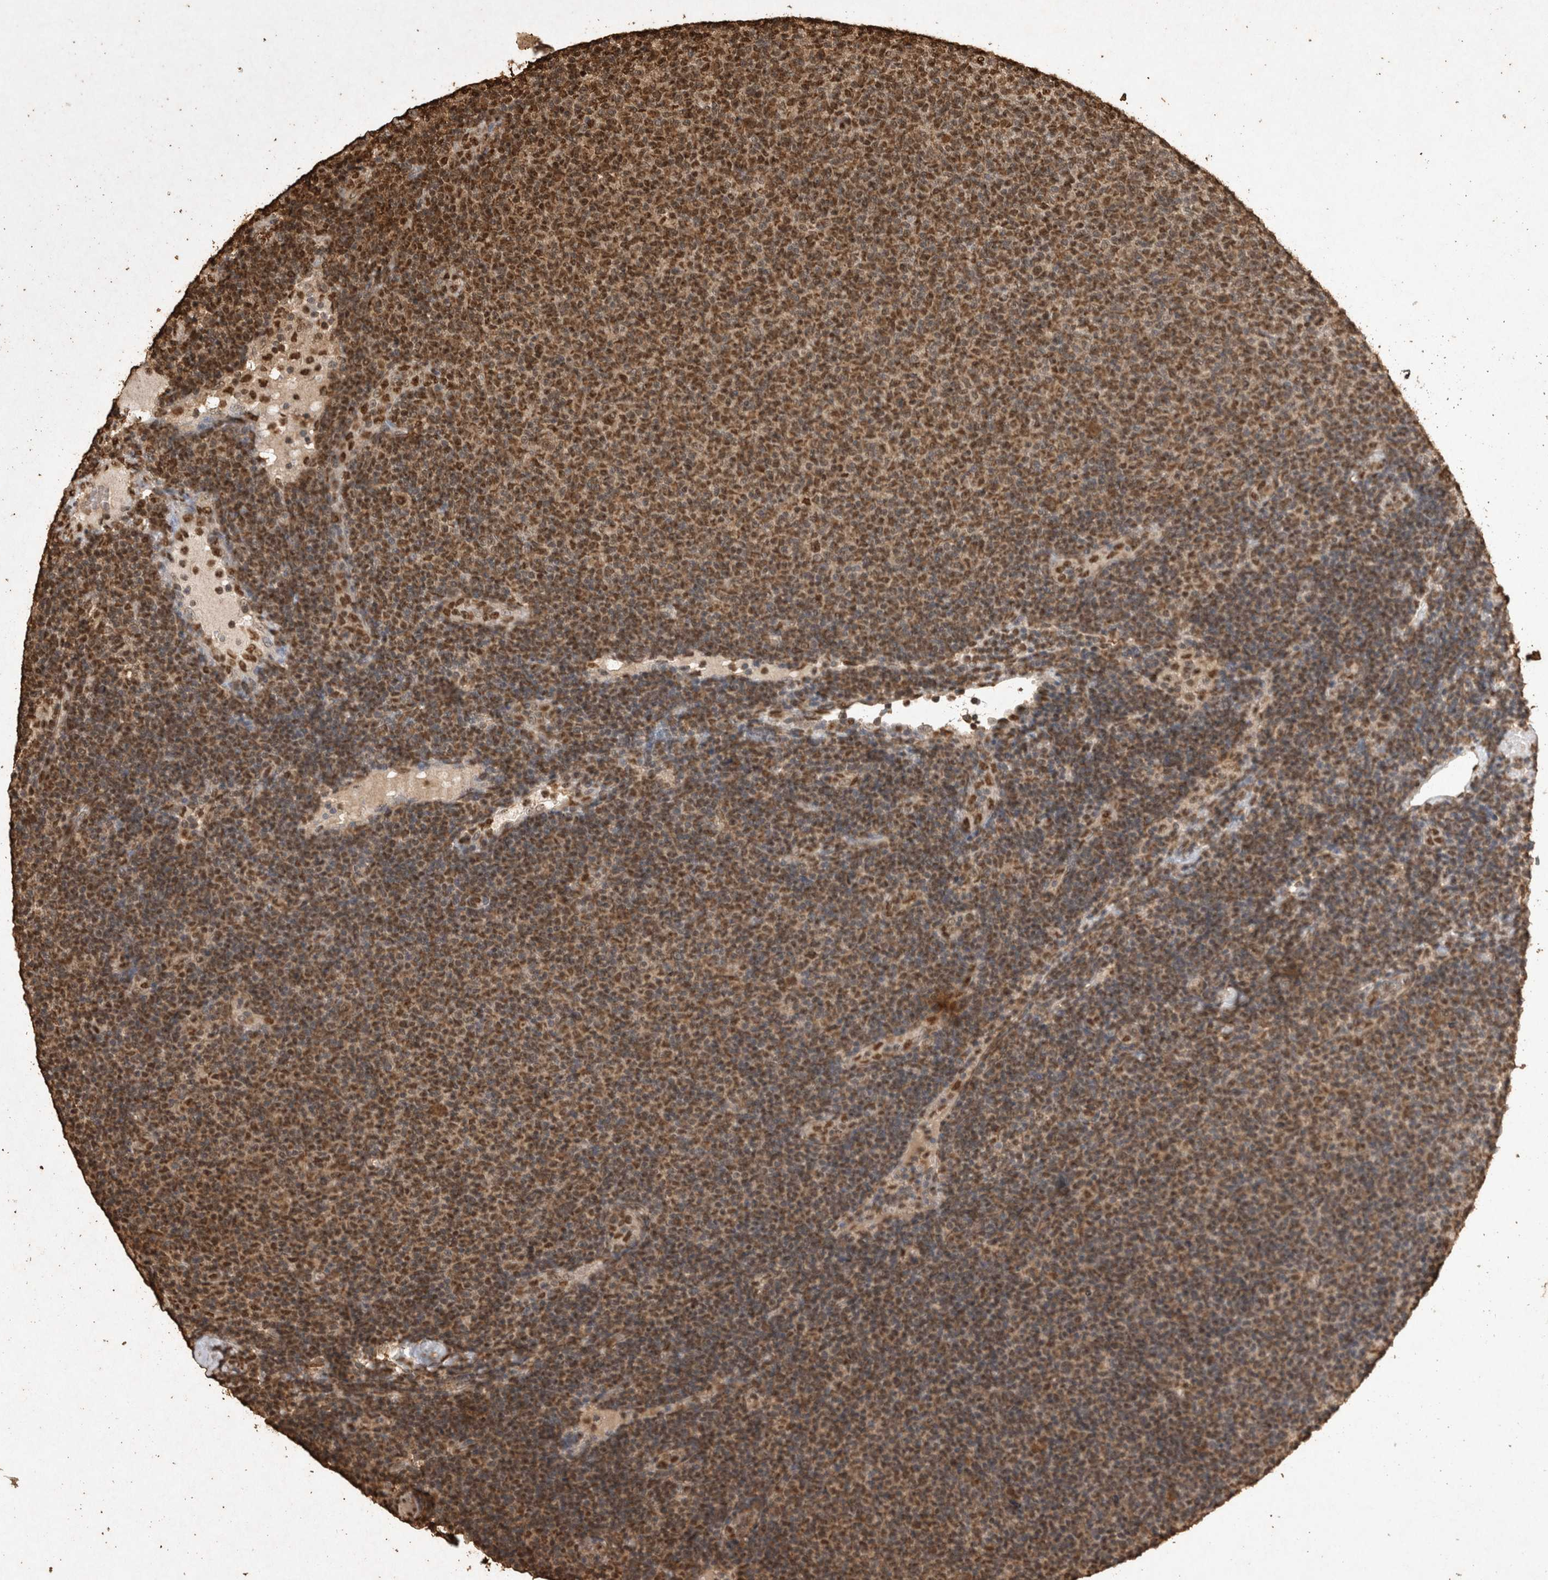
{"staining": {"intensity": "moderate", "quantity": ">75%", "location": "nuclear"}, "tissue": "lymphoma", "cell_type": "Tumor cells", "image_type": "cancer", "snomed": [{"axis": "morphology", "description": "Malignant lymphoma, non-Hodgkin's type, Low grade"}, {"axis": "topography", "description": "Lymph node"}], "caption": "A micrograph of human lymphoma stained for a protein reveals moderate nuclear brown staining in tumor cells.", "gene": "OAS2", "patient": {"sex": "male", "age": 66}}